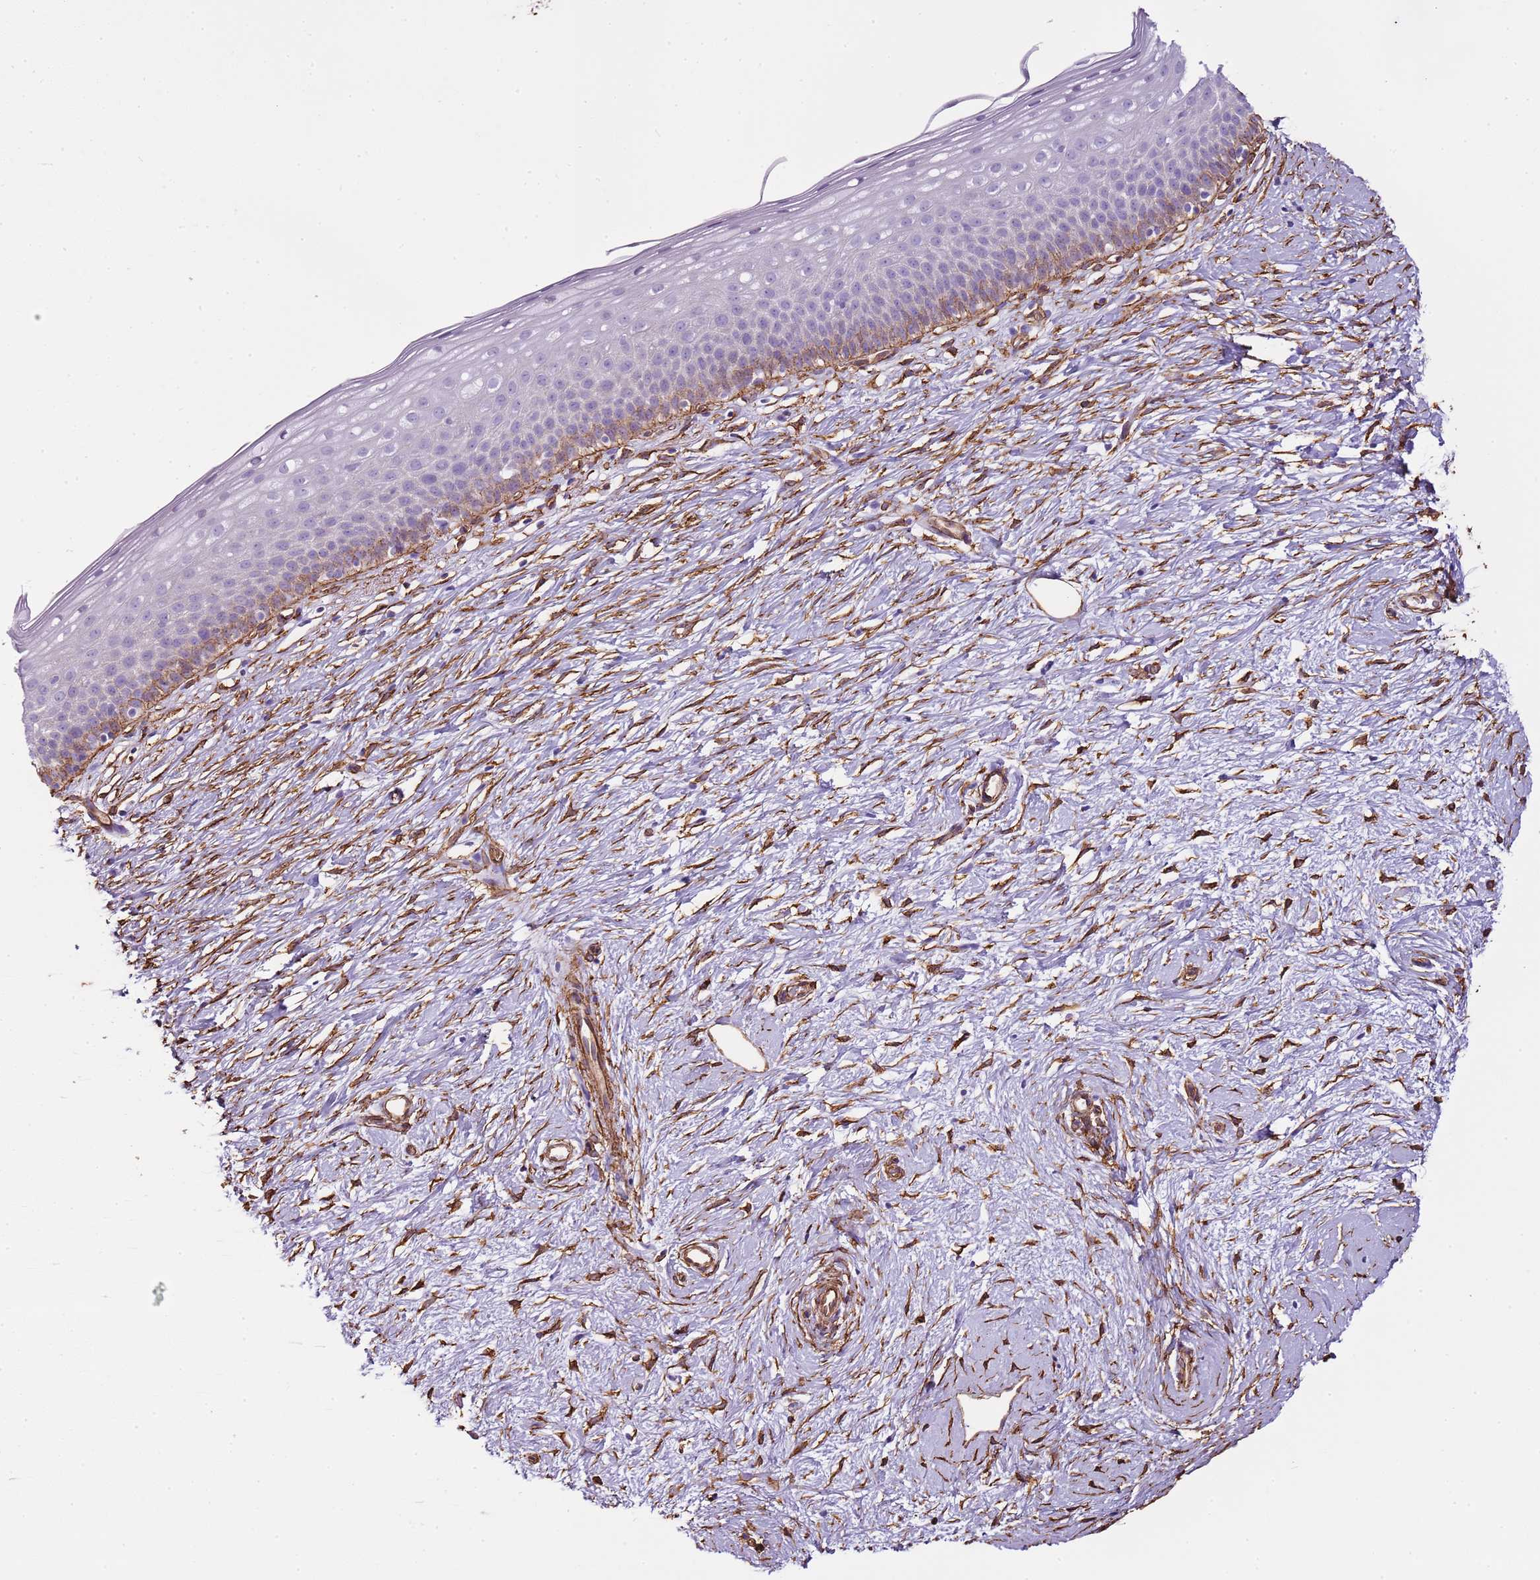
{"staining": {"intensity": "negative", "quantity": "none", "location": "none"}, "tissue": "cervix", "cell_type": "Glandular cells", "image_type": "normal", "snomed": [{"axis": "morphology", "description": "Normal tissue, NOS"}, {"axis": "topography", "description": "Cervix"}], "caption": "Immunohistochemistry (IHC) image of normal human cervix stained for a protein (brown), which shows no expression in glandular cells. The staining is performed using DAB (3,3'-diaminobenzidine) brown chromogen with nuclei counter-stained in using hematoxylin.", "gene": "CTDSPL", "patient": {"sex": "female", "age": 57}}